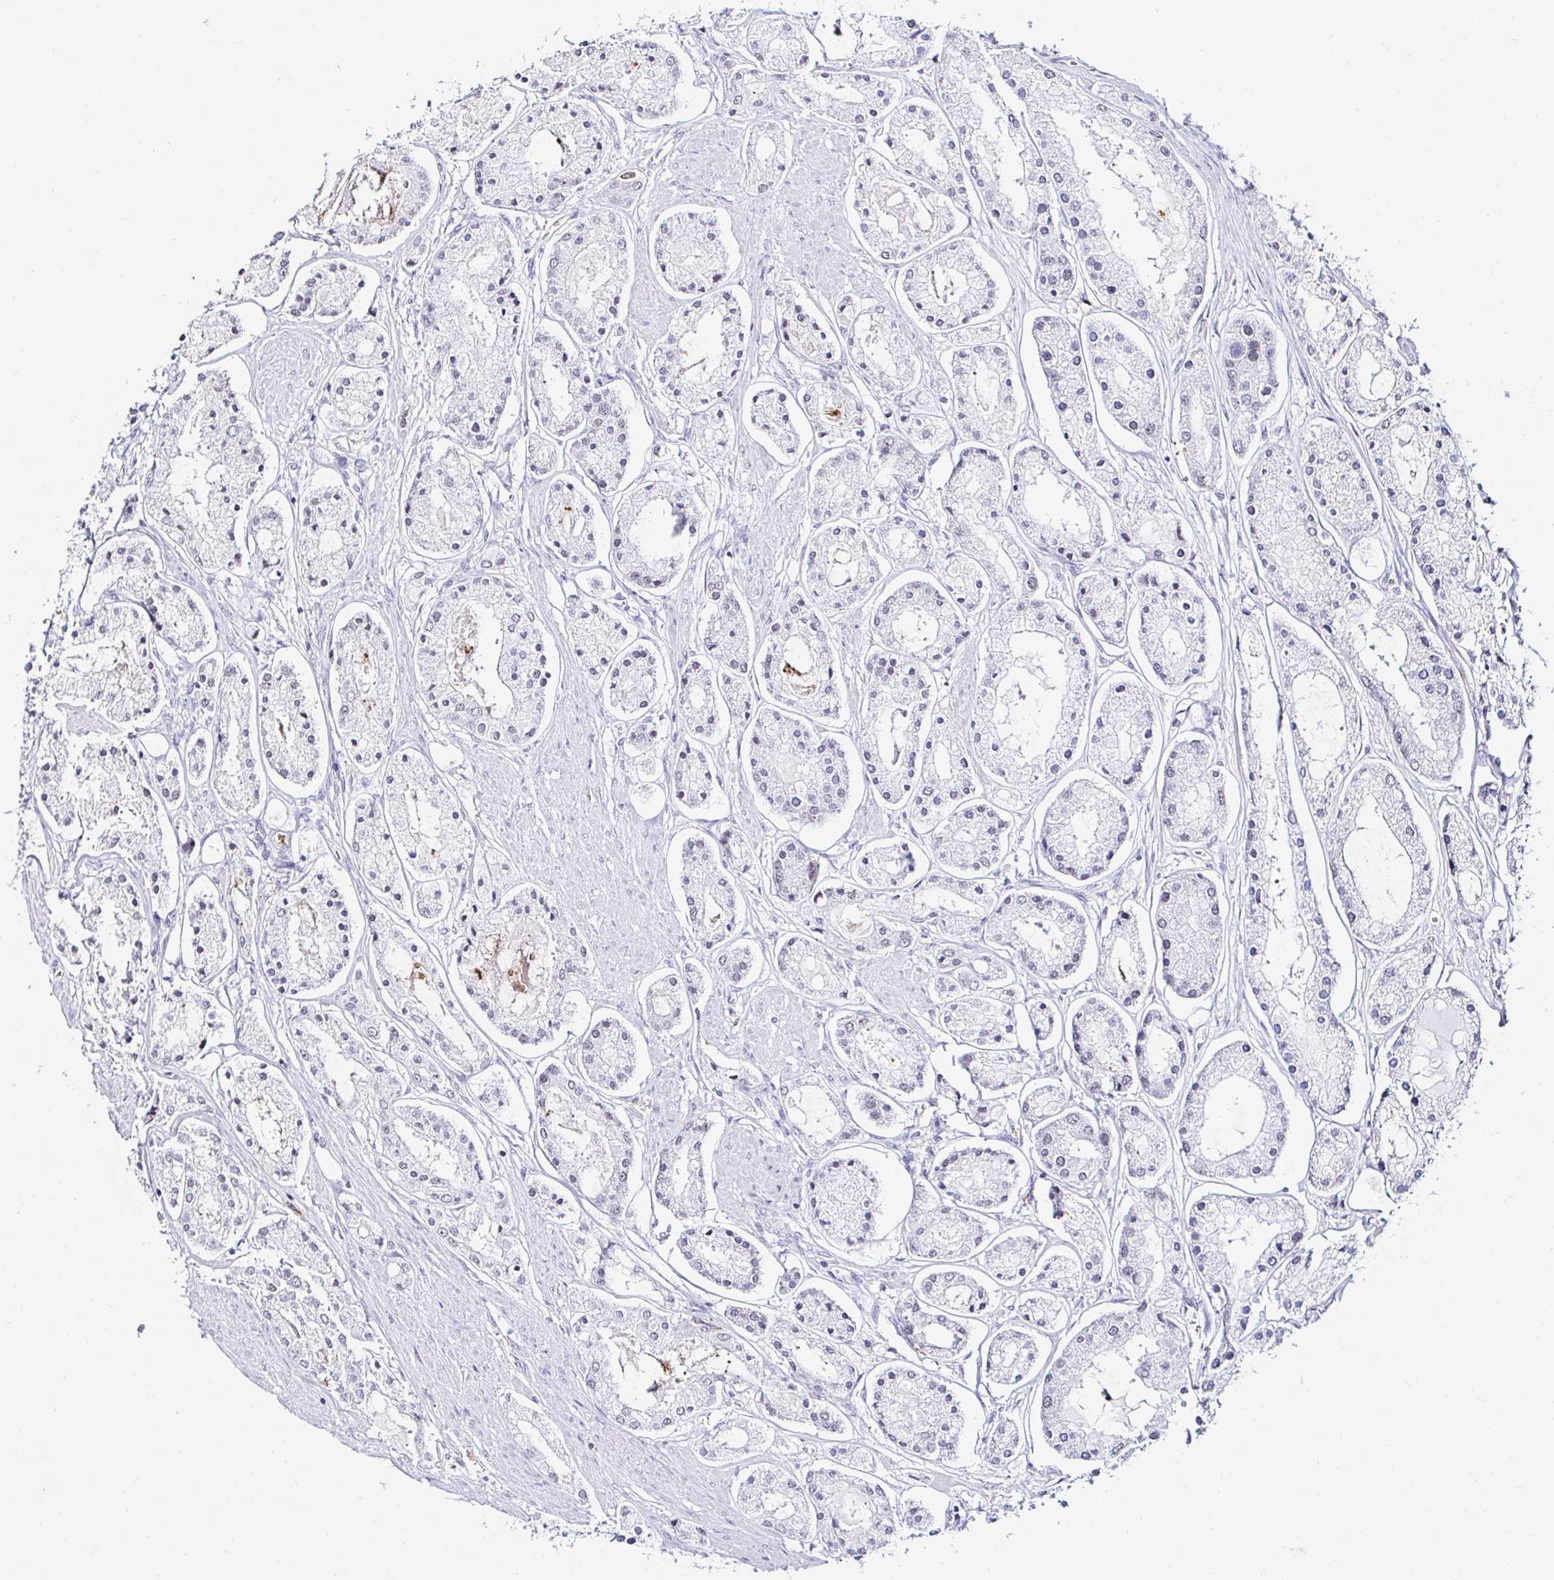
{"staining": {"intensity": "negative", "quantity": "none", "location": "none"}, "tissue": "prostate cancer", "cell_type": "Tumor cells", "image_type": "cancer", "snomed": [{"axis": "morphology", "description": "Adenocarcinoma, High grade"}, {"axis": "topography", "description": "Prostate"}], "caption": "Human adenocarcinoma (high-grade) (prostate) stained for a protein using immunohistochemistry (IHC) shows no staining in tumor cells.", "gene": "CYBB", "patient": {"sex": "male", "age": 66}}